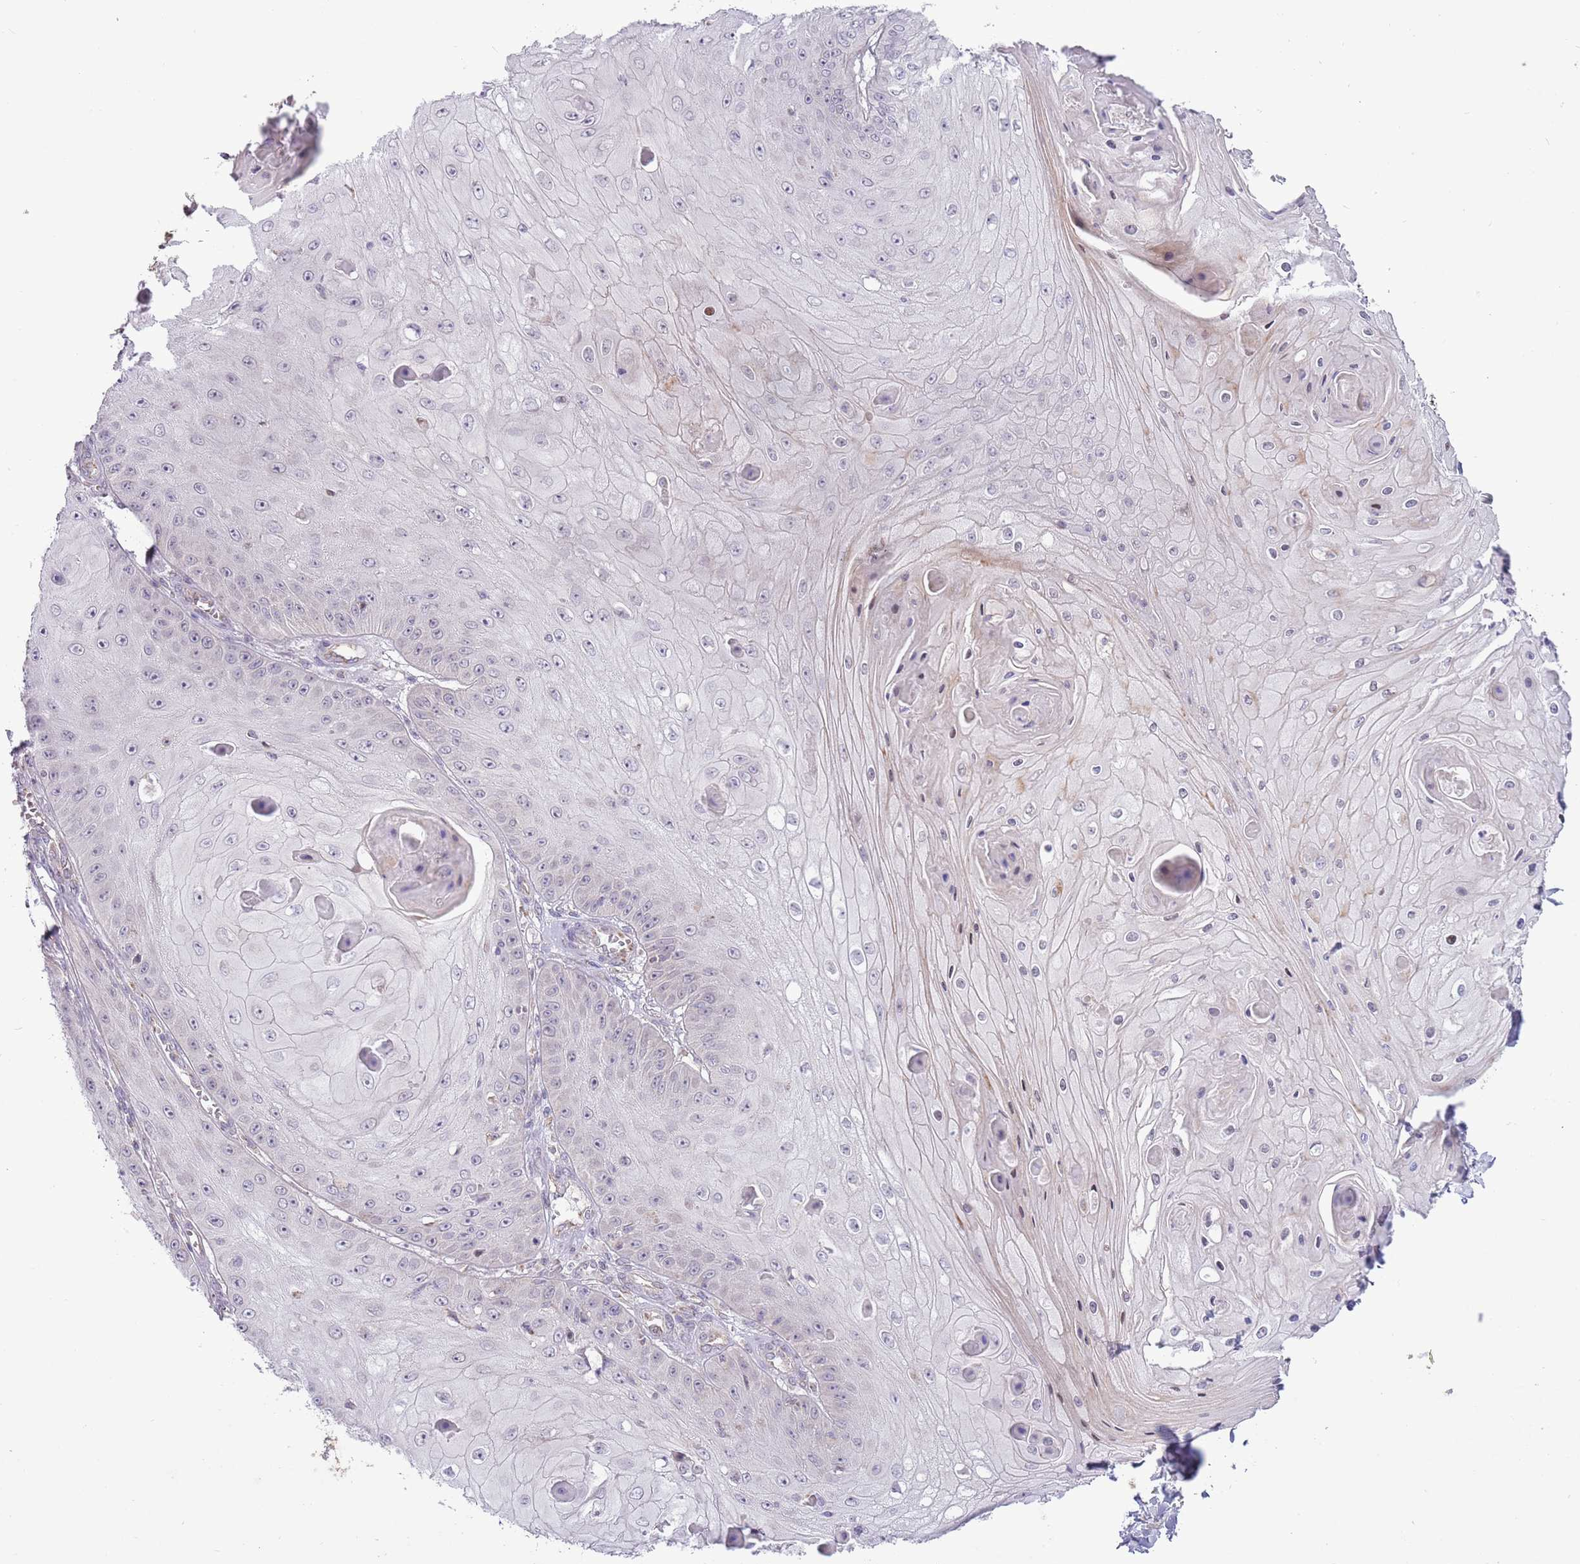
{"staining": {"intensity": "negative", "quantity": "none", "location": "none"}, "tissue": "skin cancer", "cell_type": "Tumor cells", "image_type": "cancer", "snomed": [{"axis": "morphology", "description": "Squamous cell carcinoma, NOS"}, {"axis": "topography", "description": "Skin"}], "caption": "Immunohistochemical staining of human skin cancer demonstrates no significant staining in tumor cells. (DAB immunohistochemistry with hematoxylin counter stain).", "gene": "MLLT11", "patient": {"sex": "male", "age": 70}}